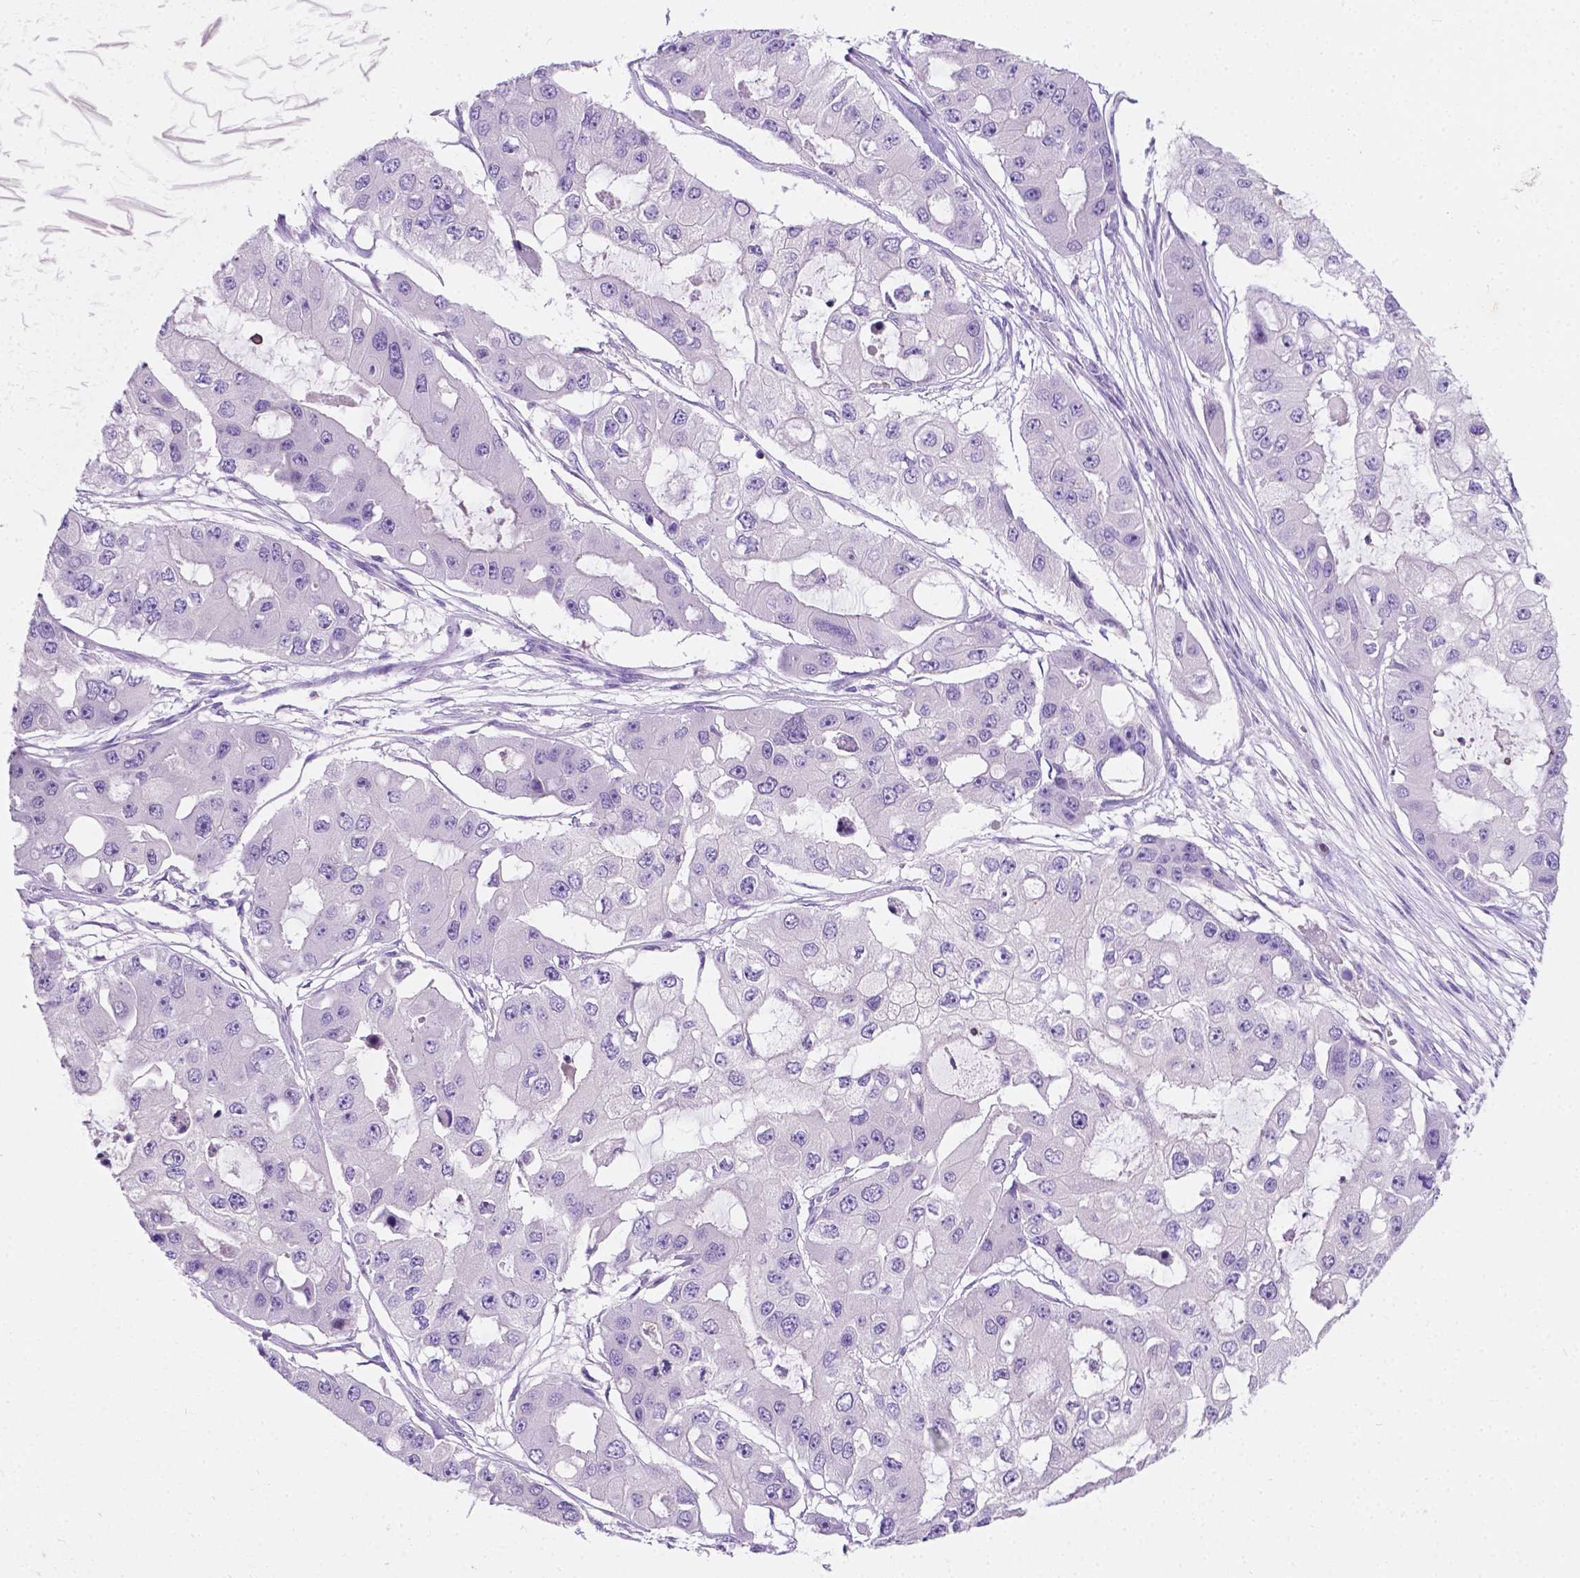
{"staining": {"intensity": "negative", "quantity": "none", "location": "none"}, "tissue": "ovarian cancer", "cell_type": "Tumor cells", "image_type": "cancer", "snomed": [{"axis": "morphology", "description": "Cystadenocarcinoma, serous, NOS"}, {"axis": "topography", "description": "Ovary"}], "caption": "The IHC image has no significant positivity in tumor cells of ovarian serous cystadenocarcinoma tissue.", "gene": "GNAO1", "patient": {"sex": "female", "age": 56}}